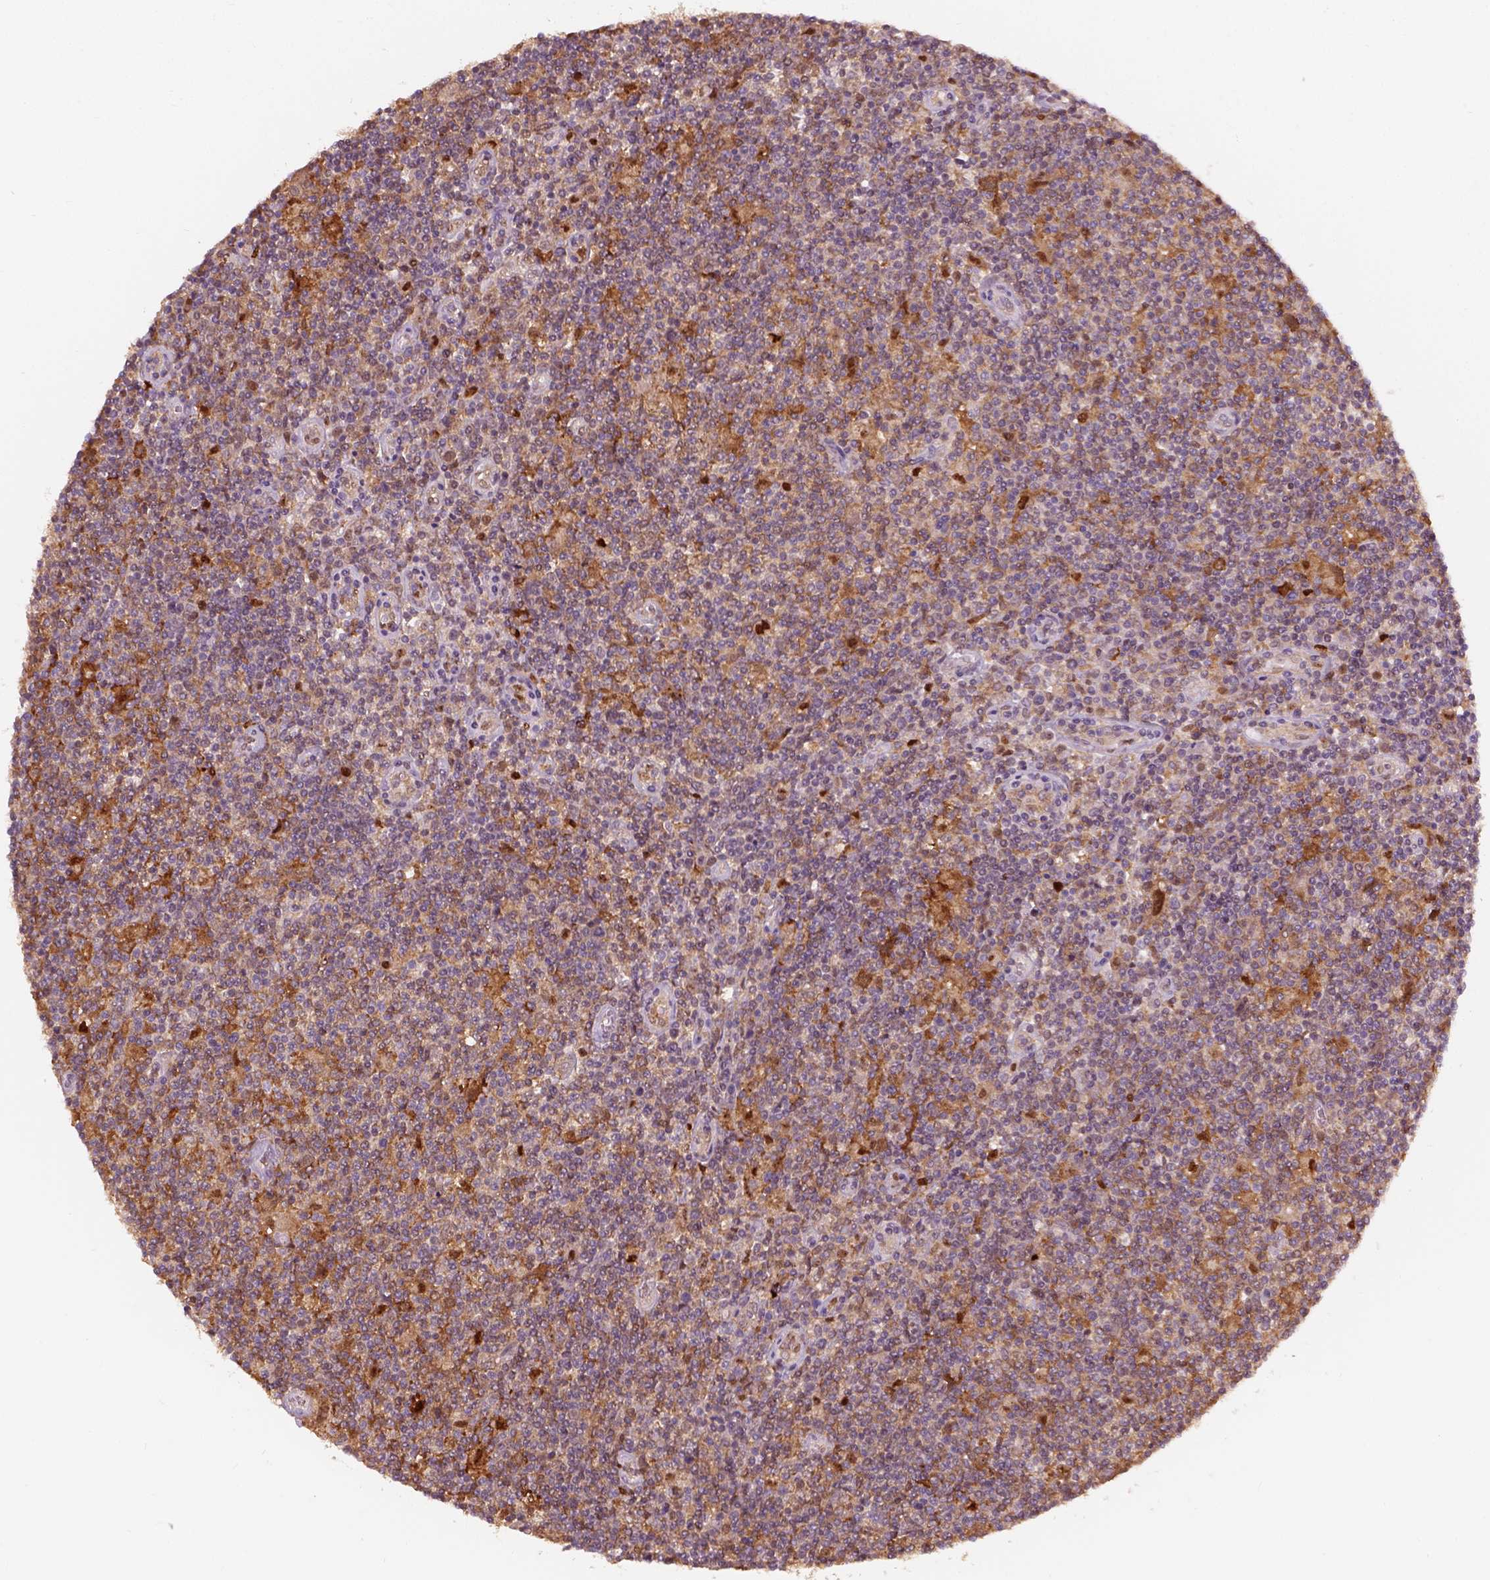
{"staining": {"intensity": "strong", "quantity": ">75%", "location": "cytoplasmic/membranous,nuclear"}, "tissue": "lymphoma", "cell_type": "Tumor cells", "image_type": "cancer", "snomed": [{"axis": "morphology", "description": "Hodgkin's disease, NOS"}, {"axis": "topography", "description": "Lymph node"}], "caption": "A high-resolution micrograph shows IHC staining of lymphoma, which displays strong cytoplasmic/membranous and nuclear staining in approximately >75% of tumor cells.", "gene": "SQSTM1", "patient": {"sex": "male", "age": 40}}